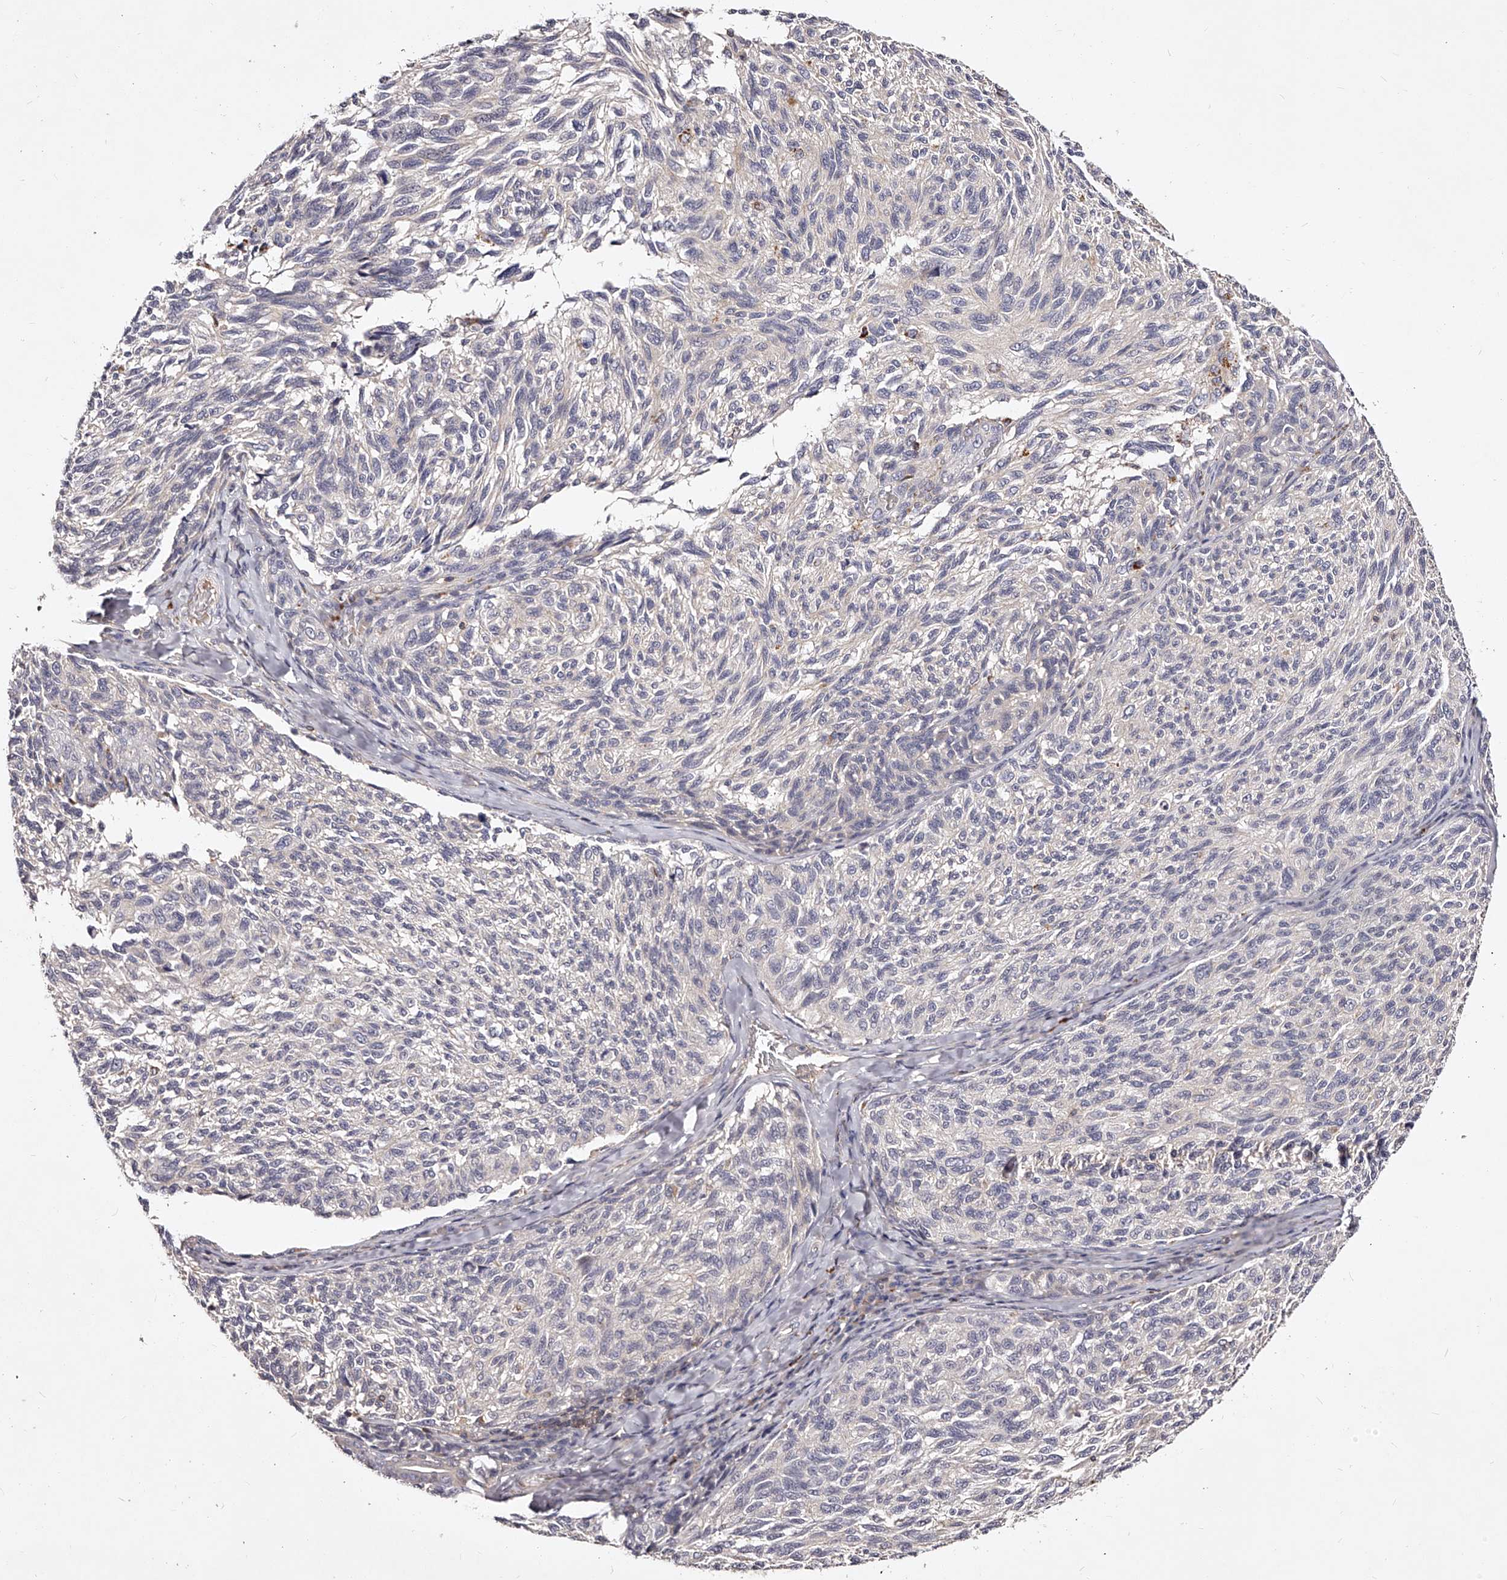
{"staining": {"intensity": "negative", "quantity": "none", "location": "none"}, "tissue": "melanoma", "cell_type": "Tumor cells", "image_type": "cancer", "snomed": [{"axis": "morphology", "description": "Malignant melanoma, NOS"}, {"axis": "topography", "description": "Skin"}], "caption": "IHC of human melanoma shows no expression in tumor cells.", "gene": "PHACTR1", "patient": {"sex": "female", "age": 73}}